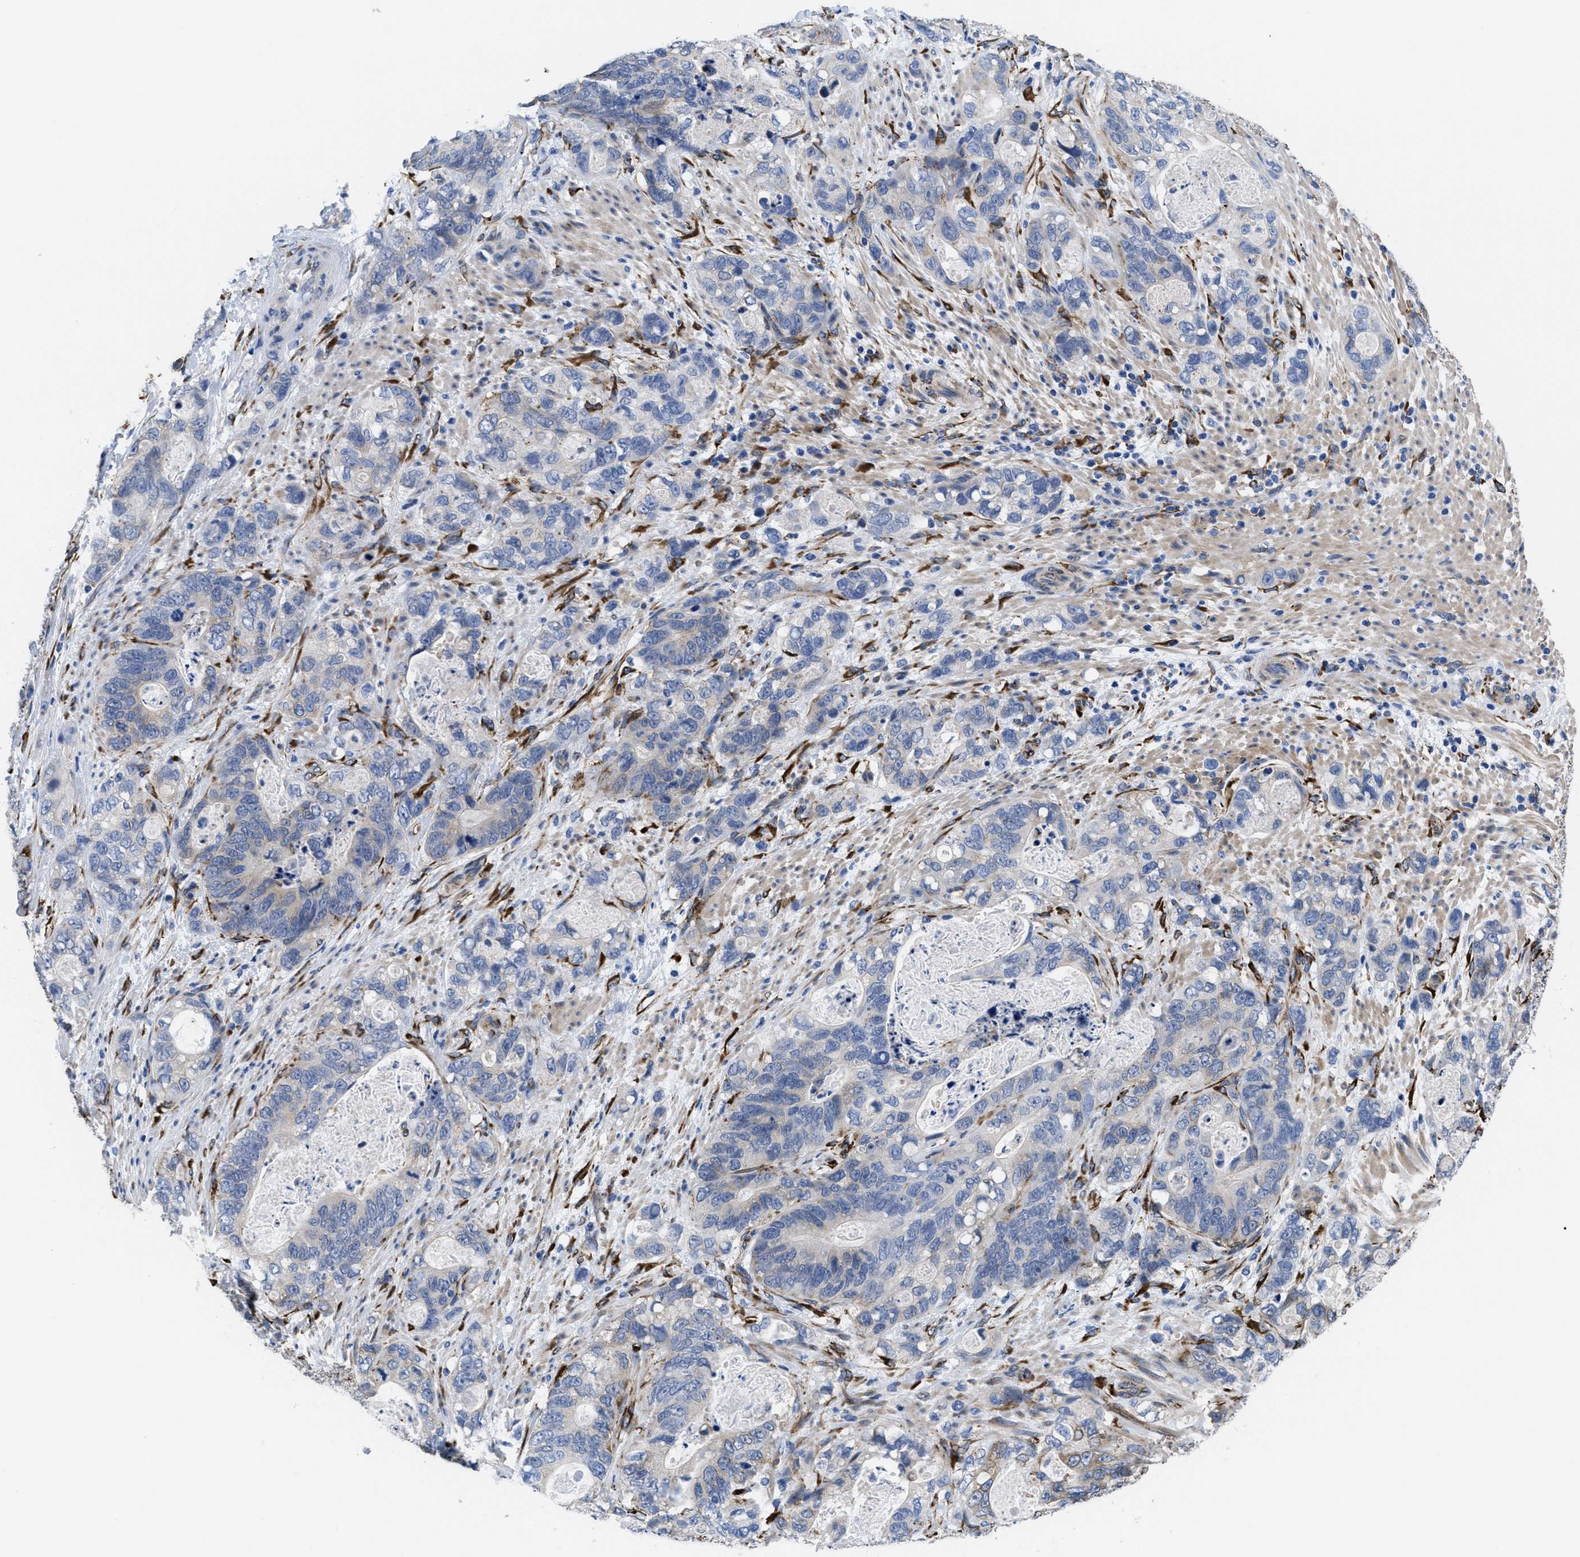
{"staining": {"intensity": "negative", "quantity": "none", "location": "none"}, "tissue": "stomach cancer", "cell_type": "Tumor cells", "image_type": "cancer", "snomed": [{"axis": "morphology", "description": "Normal tissue, NOS"}, {"axis": "morphology", "description": "Adenocarcinoma, NOS"}, {"axis": "topography", "description": "Stomach"}], "caption": "An IHC photomicrograph of stomach cancer is shown. There is no staining in tumor cells of stomach cancer.", "gene": "SQLE", "patient": {"sex": "female", "age": 89}}